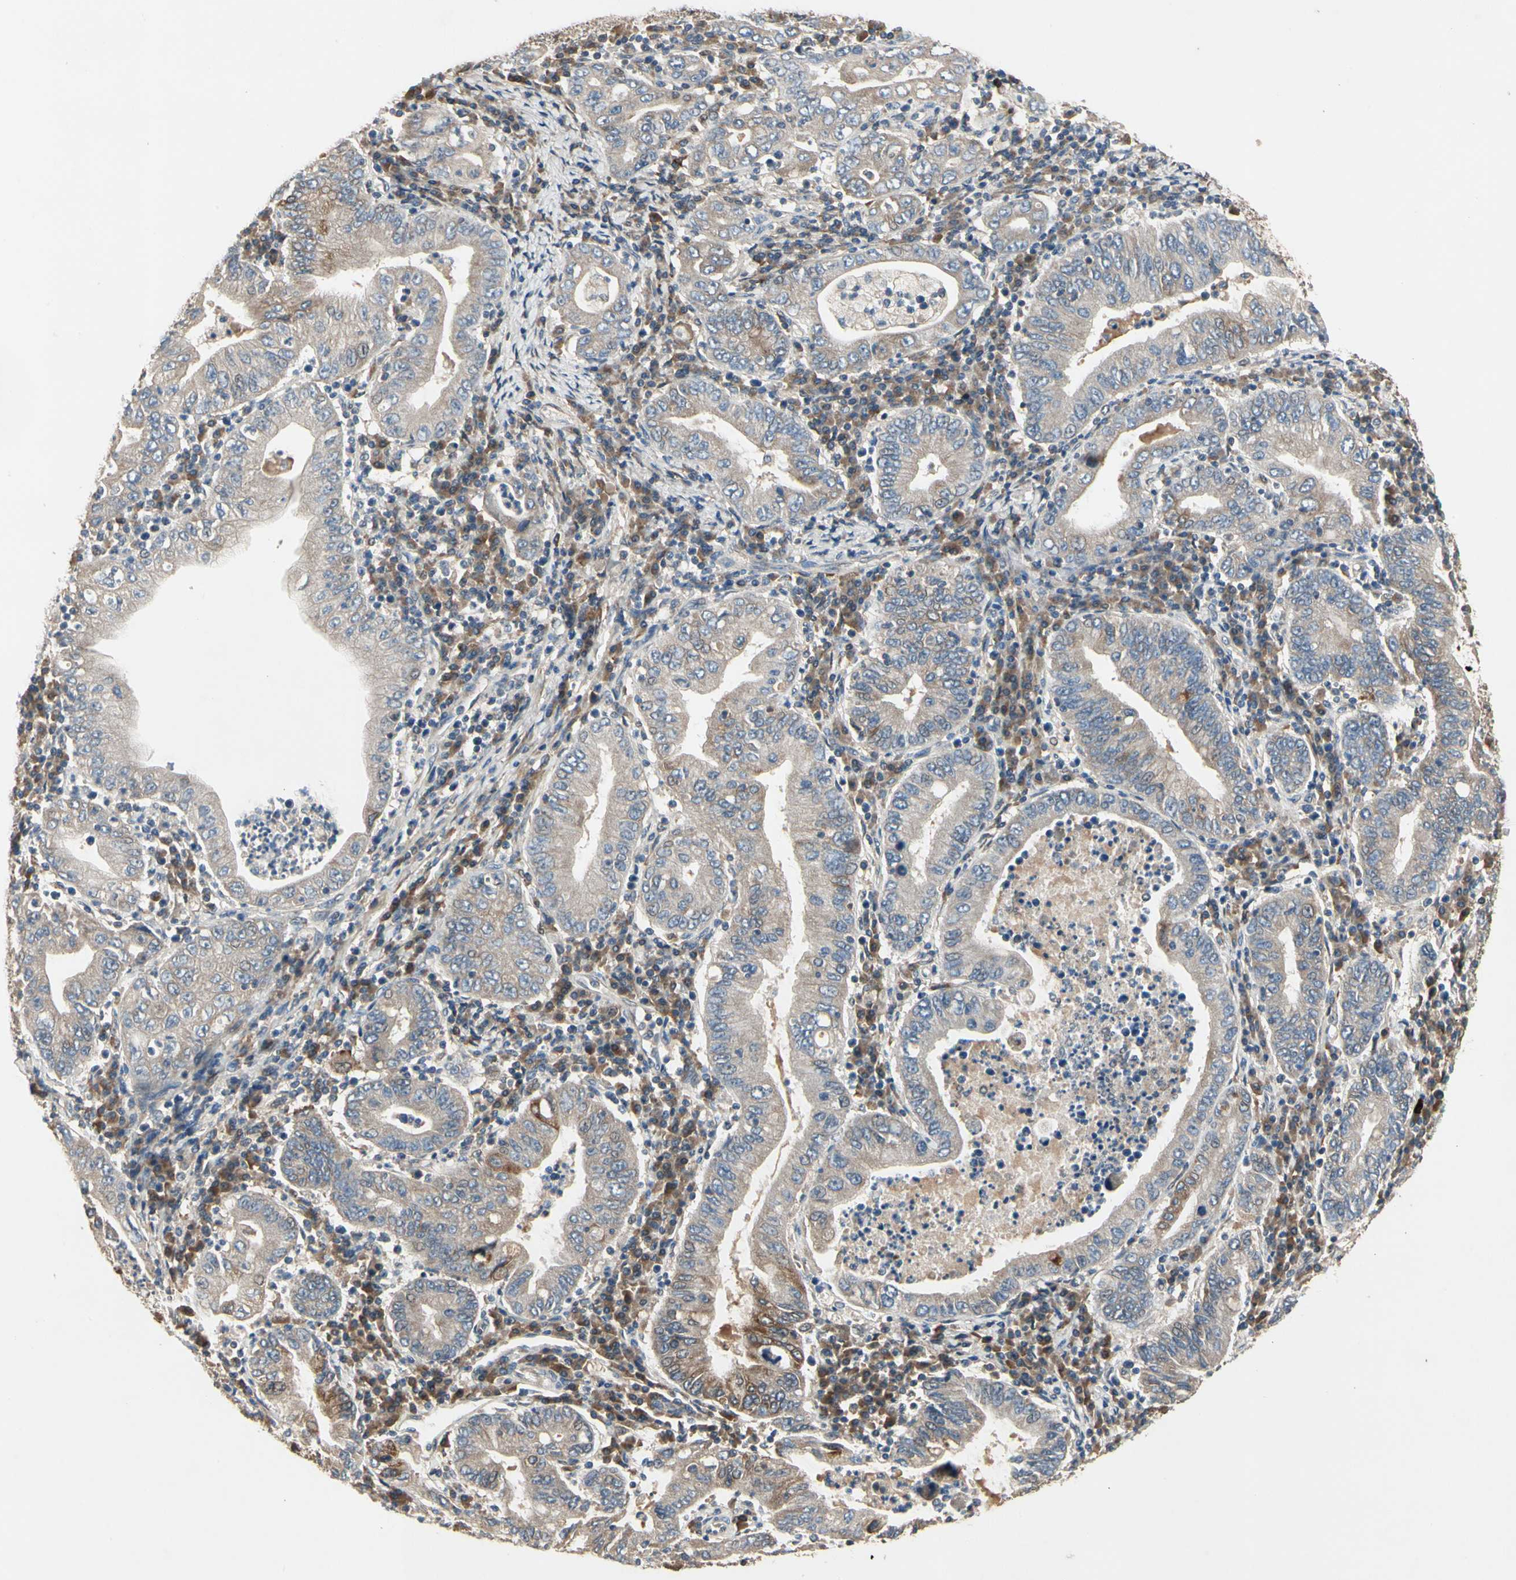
{"staining": {"intensity": "strong", "quantity": "<25%", "location": "cytoplasmic/membranous"}, "tissue": "stomach cancer", "cell_type": "Tumor cells", "image_type": "cancer", "snomed": [{"axis": "morphology", "description": "Normal tissue, NOS"}, {"axis": "morphology", "description": "Adenocarcinoma, NOS"}, {"axis": "topography", "description": "Esophagus"}, {"axis": "topography", "description": "Stomach, upper"}, {"axis": "topography", "description": "Peripheral nerve tissue"}], "caption": "Brown immunohistochemical staining in human stomach adenocarcinoma exhibits strong cytoplasmic/membranous expression in approximately <25% of tumor cells.", "gene": "CGREF1", "patient": {"sex": "male", "age": 62}}